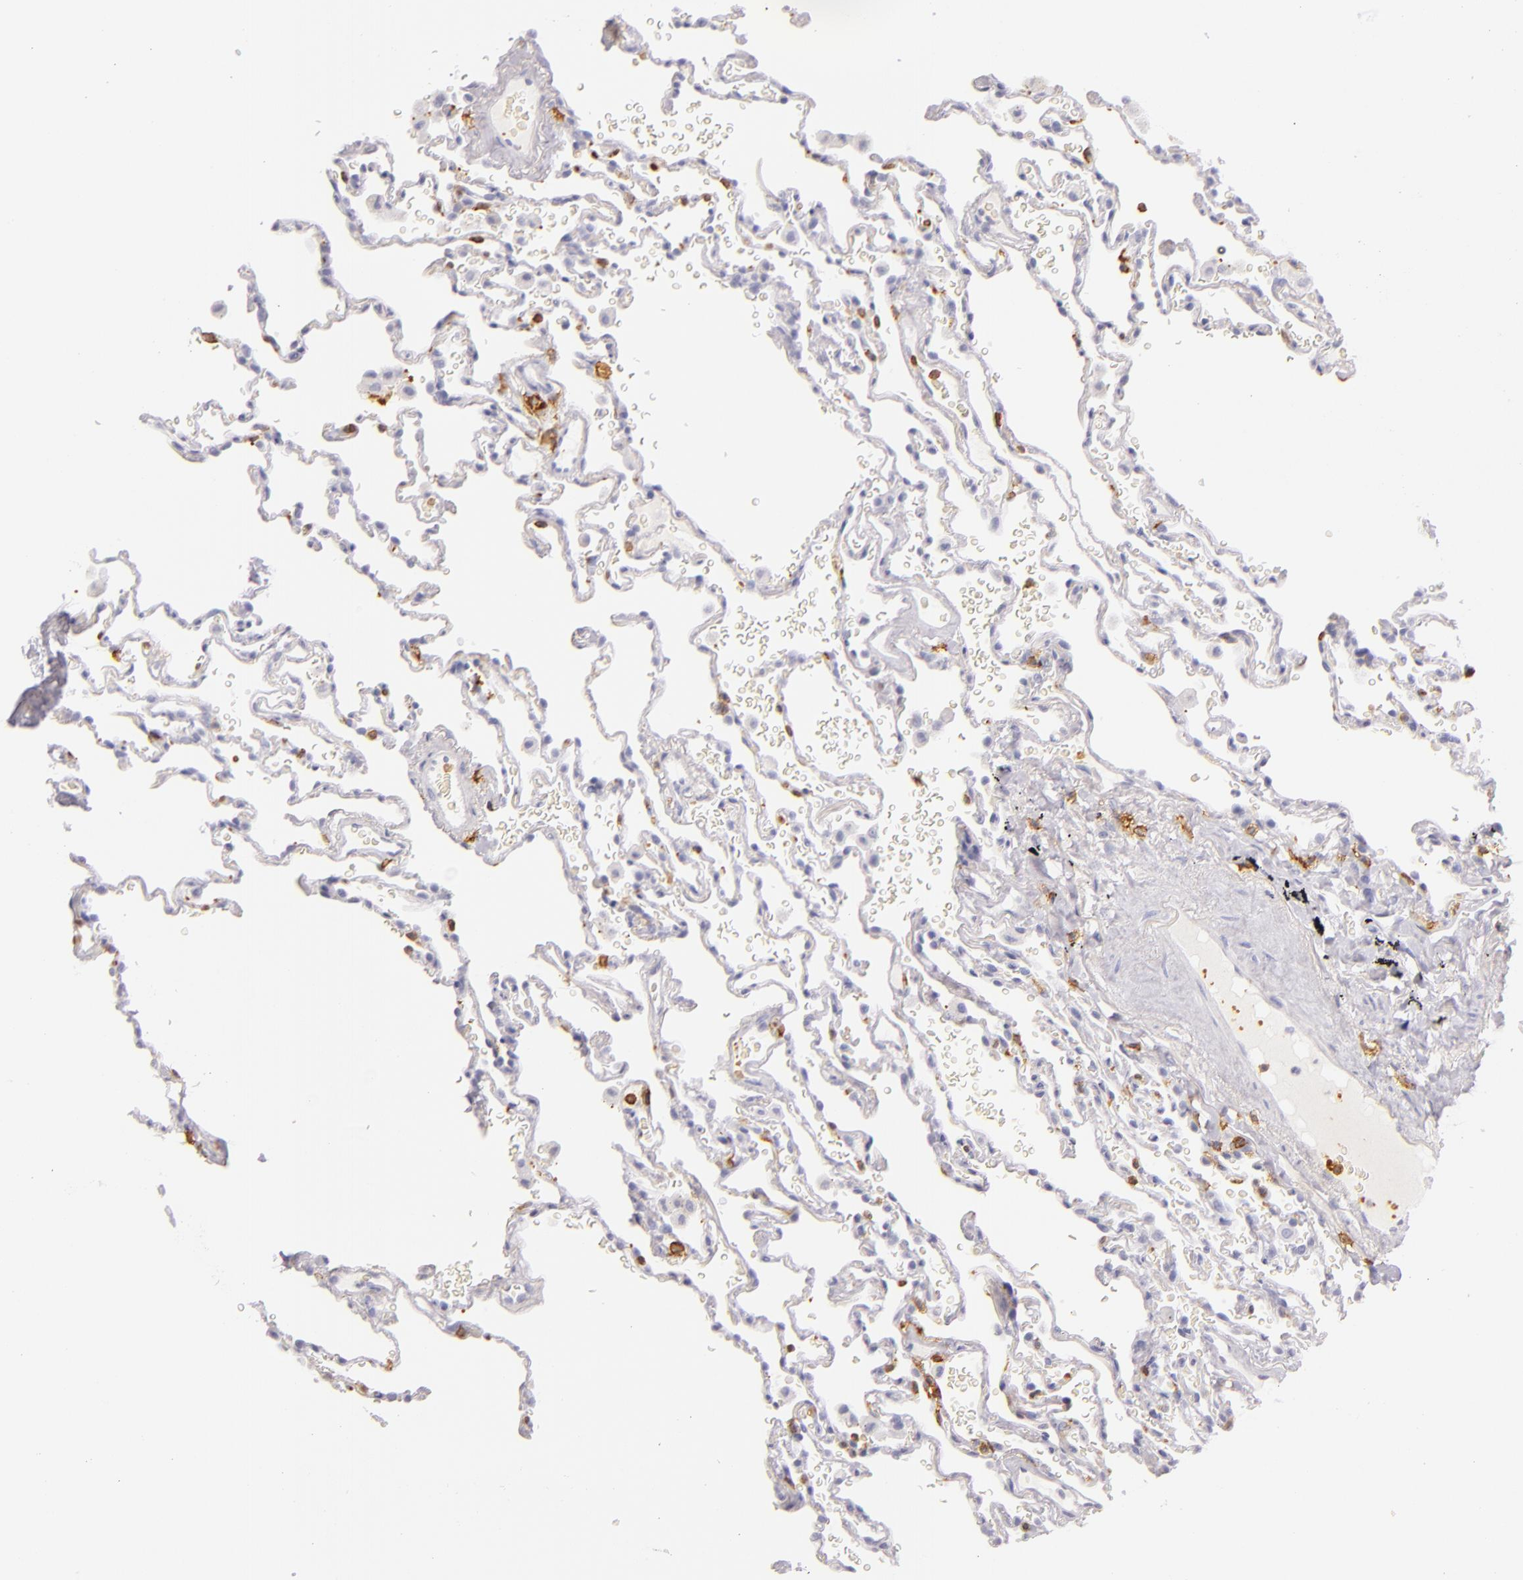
{"staining": {"intensity": "negative", "quantity": "none", "location": "none"}, "tissue": "lung", "cell_type": "Alveolar cells", "image_type": "normal", "snomed": [{"axis": "morphology", "description": "Normal tissue, NOS"}, {"axis": "topography", "description": "Lung"}], "caption": "Protein analysis of unremarkable lung displays no significant staining in alveolar cells.", "gene": "LAT", "patient": {"sex": "male", "age": 59}}